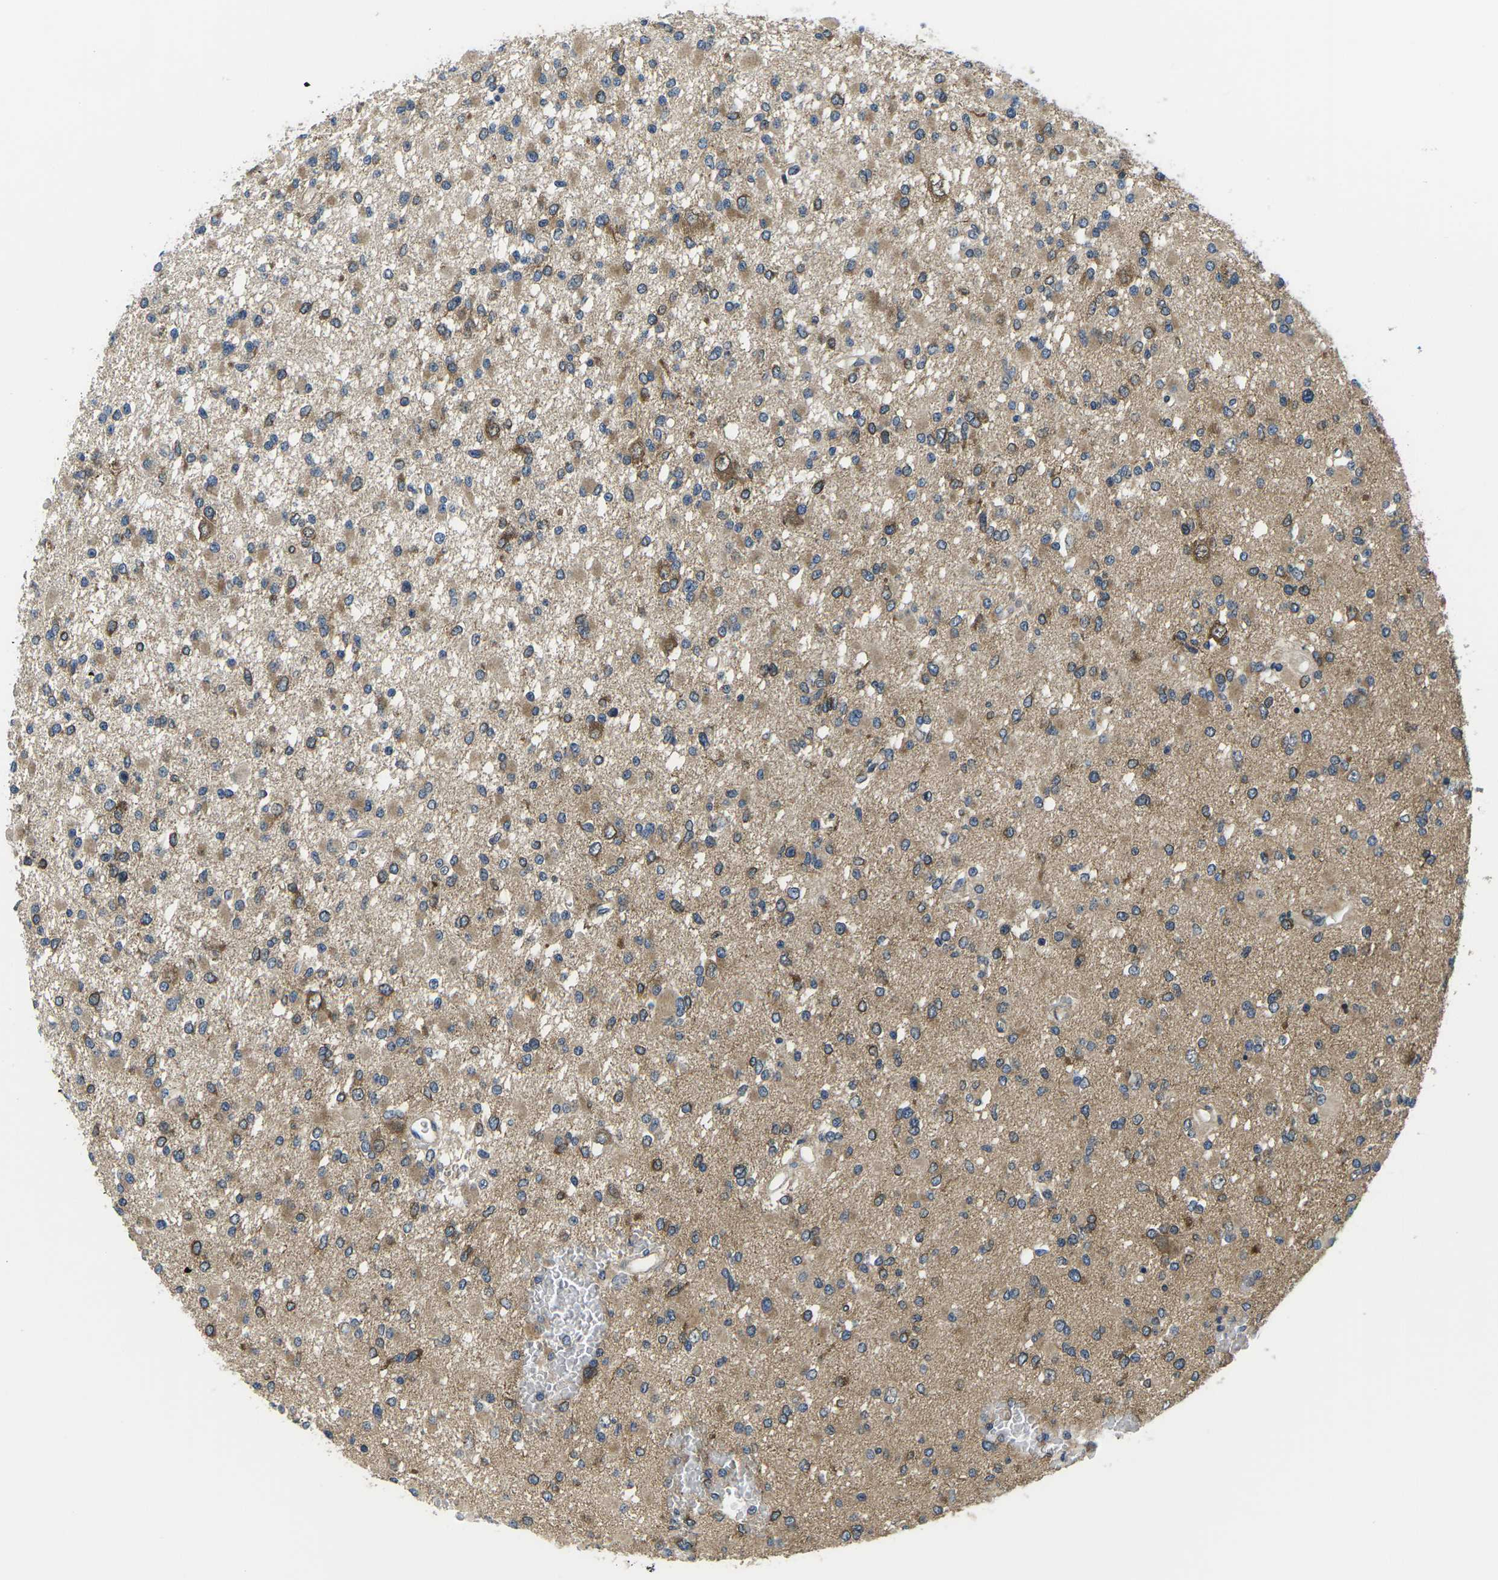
{"staining": {"intensity": "moderate", "quantity": "<25%", "location": "cytoplasmic/membranous"}, "tissue": "glioma", "cell_type": "Tumor cells", "image_type": "cancer", "snomed": [{"axis": "morphology", "description": "Glioma, malignant, Low grade"}, {"axis": "topography", "description": "Brain"}], "caption": "IHC of human low-grade glioma (malignant) displays low levels of moderate cytoplasmic/membranous positivity in about <25% of tumor cells. (brown staining indicates protein expression, while blue staining denotes nuclei).", "gene": "GSK3B", "patient": {"sex": "female", "age": 22}}